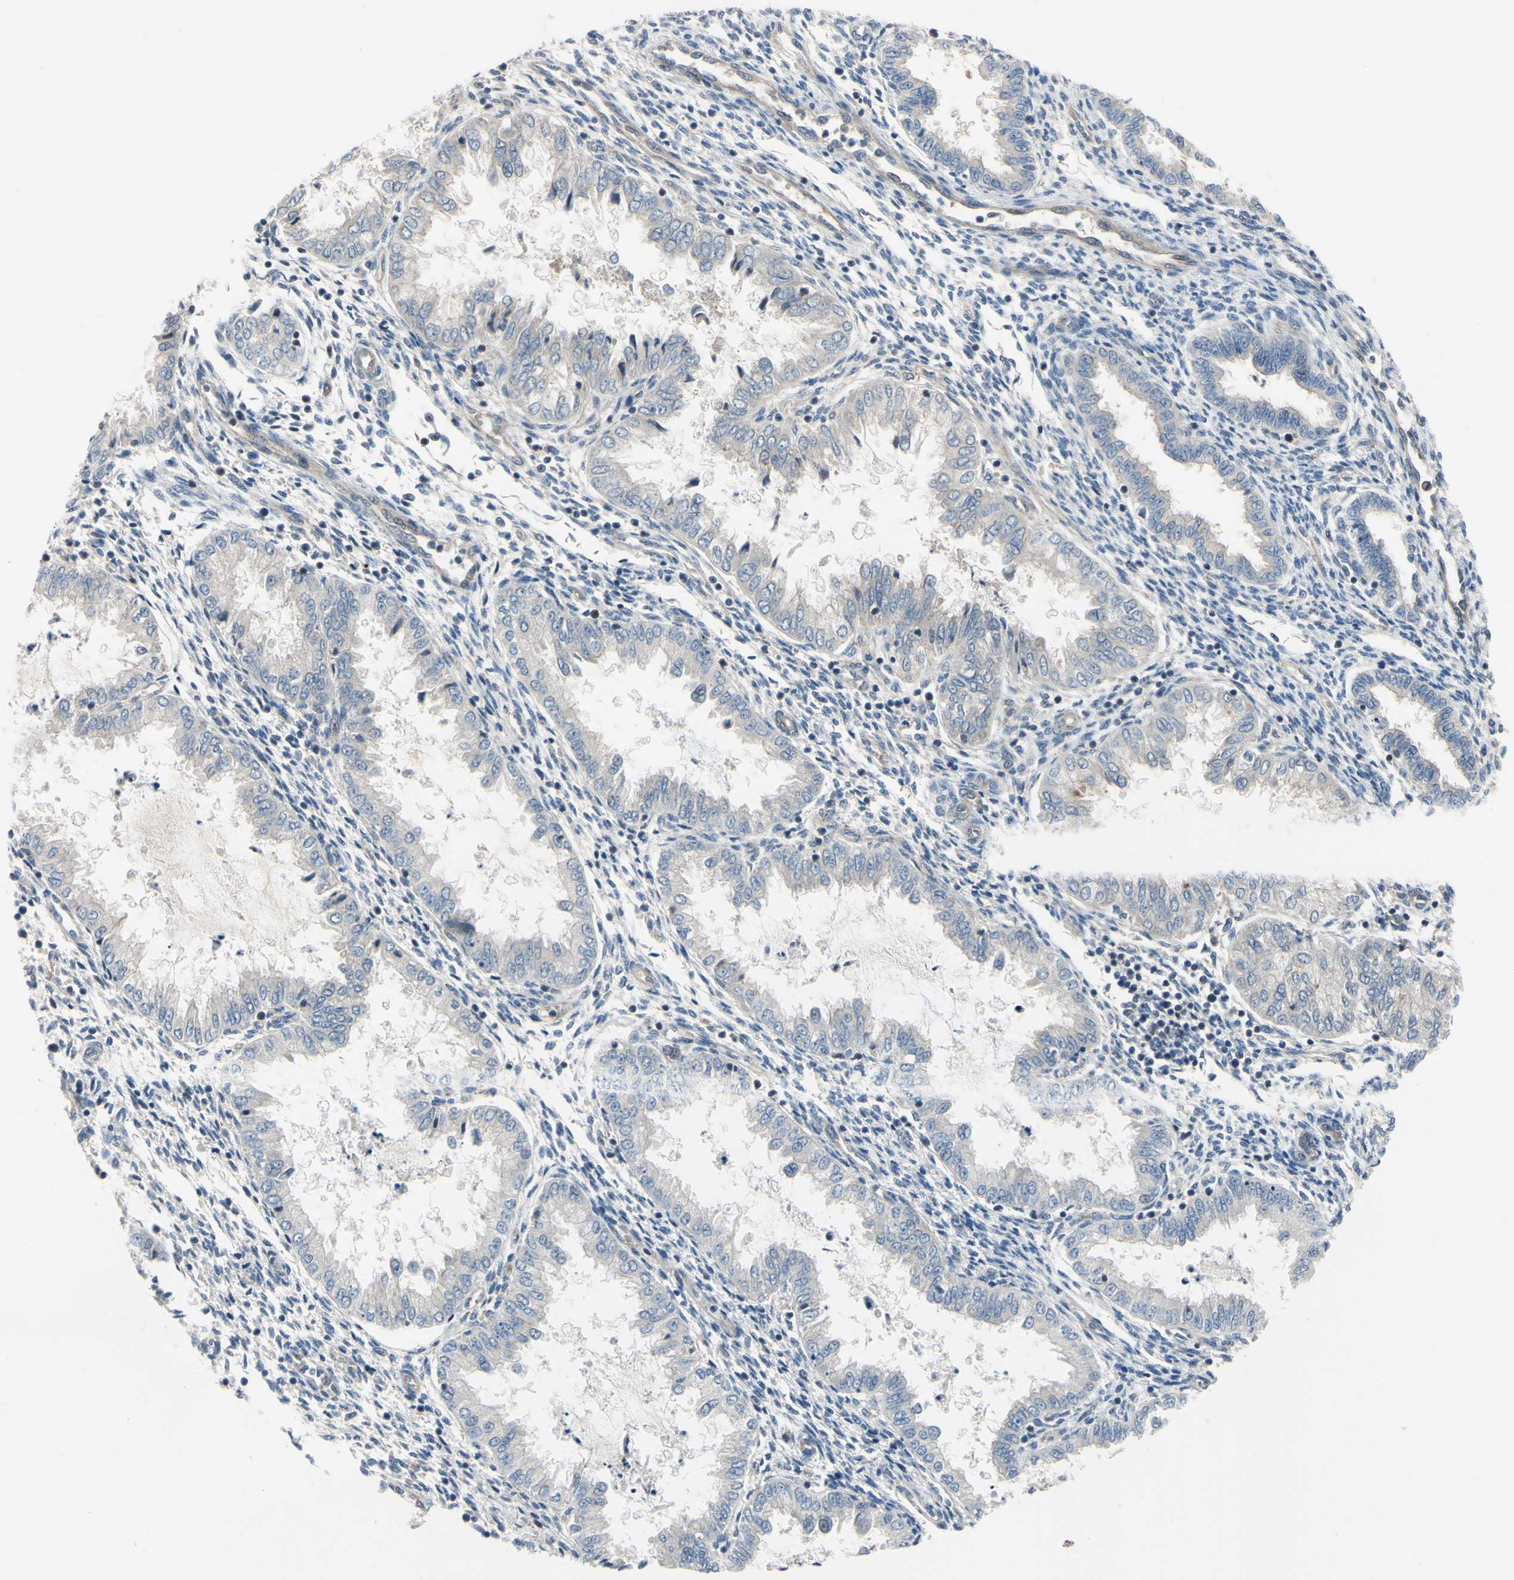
{"staining": {"intensity": "weak", "quantity": "25%-75%", "location": "cytoplasmic/membranous"}, "tissue": "endometrium", "cell_type": "Cells in endometrial stroma", "image_type": "normal", "snomed": [{"axis": "morphology", "description": "Normal tissue, NOS"}, {"axis": "topography", "description": "Endometrium"}], "caption": "Protein expression analysis of benign human endometrium reveals weak cytoplasmic/membranous expression in approximately 25%-75% of cells in endometrial stroma.", "gene": "COMMD9", "patient": {"sex": "female", "age": 33}}